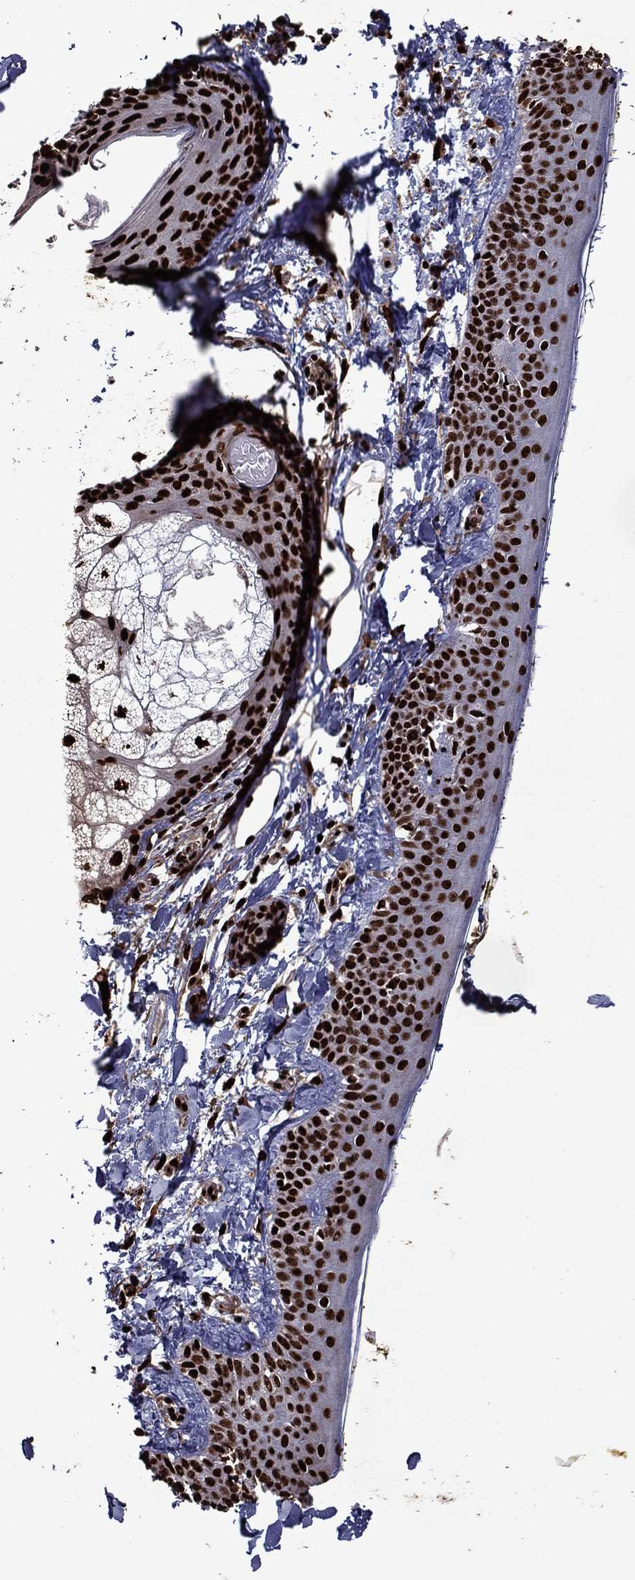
{"staining": {"intensity": "moderate", "quantity": "25%-75%", "location": "nuclear"}, "tissue": "skin", "cell_type": "Fibroblasts", "image_type": "normal", "snomed": [{"axis": "morphology", "description": "Normal tissue, NOS"}, {"axis": "topography", "description": "Skin"}], "caption": "Moderate nuclear protein expression is seen in about 25%-75% of fibroblasts in skin.", "gene": "LIMK1", "patient": {"sex": "male", "age": 76}}